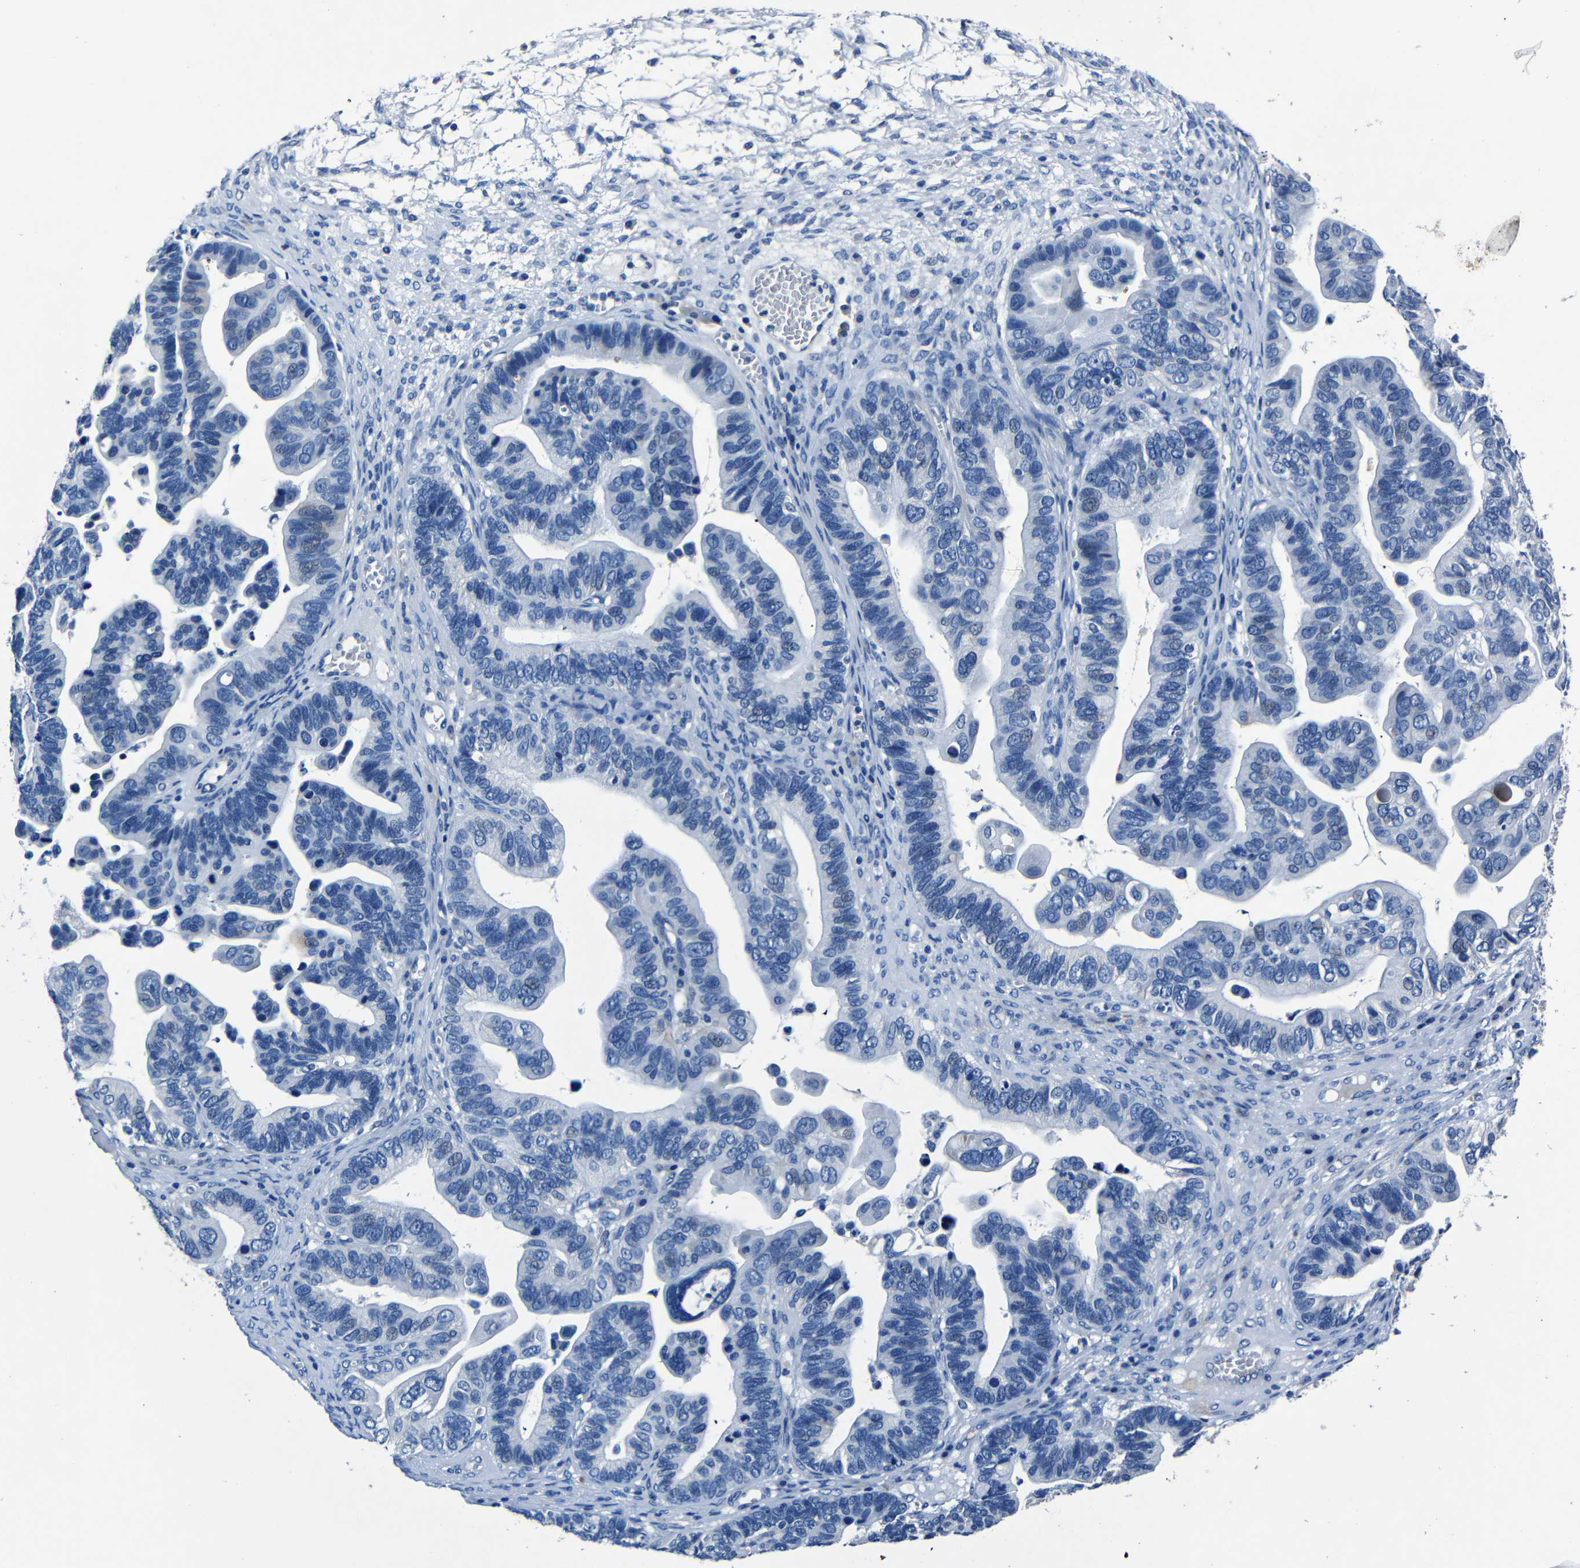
{"staining": {"intensity": "negative", "quantity": "none", "location": "none"}, "tissue": "ovarian cancer", "cell_type": "Tumor cells", "image_type": "cancer", "snomed": [{"axis": "morphology", "description": "Cystadenocarcinoma, serous, NOS"}, {"axis": "topography", "description": "Ovary"}], "caption": "Tumor cells show no significant protein positivity in ovarian cancer.", "gene": "NCMAP", "patient": {"sex": "female", "age": 56}}